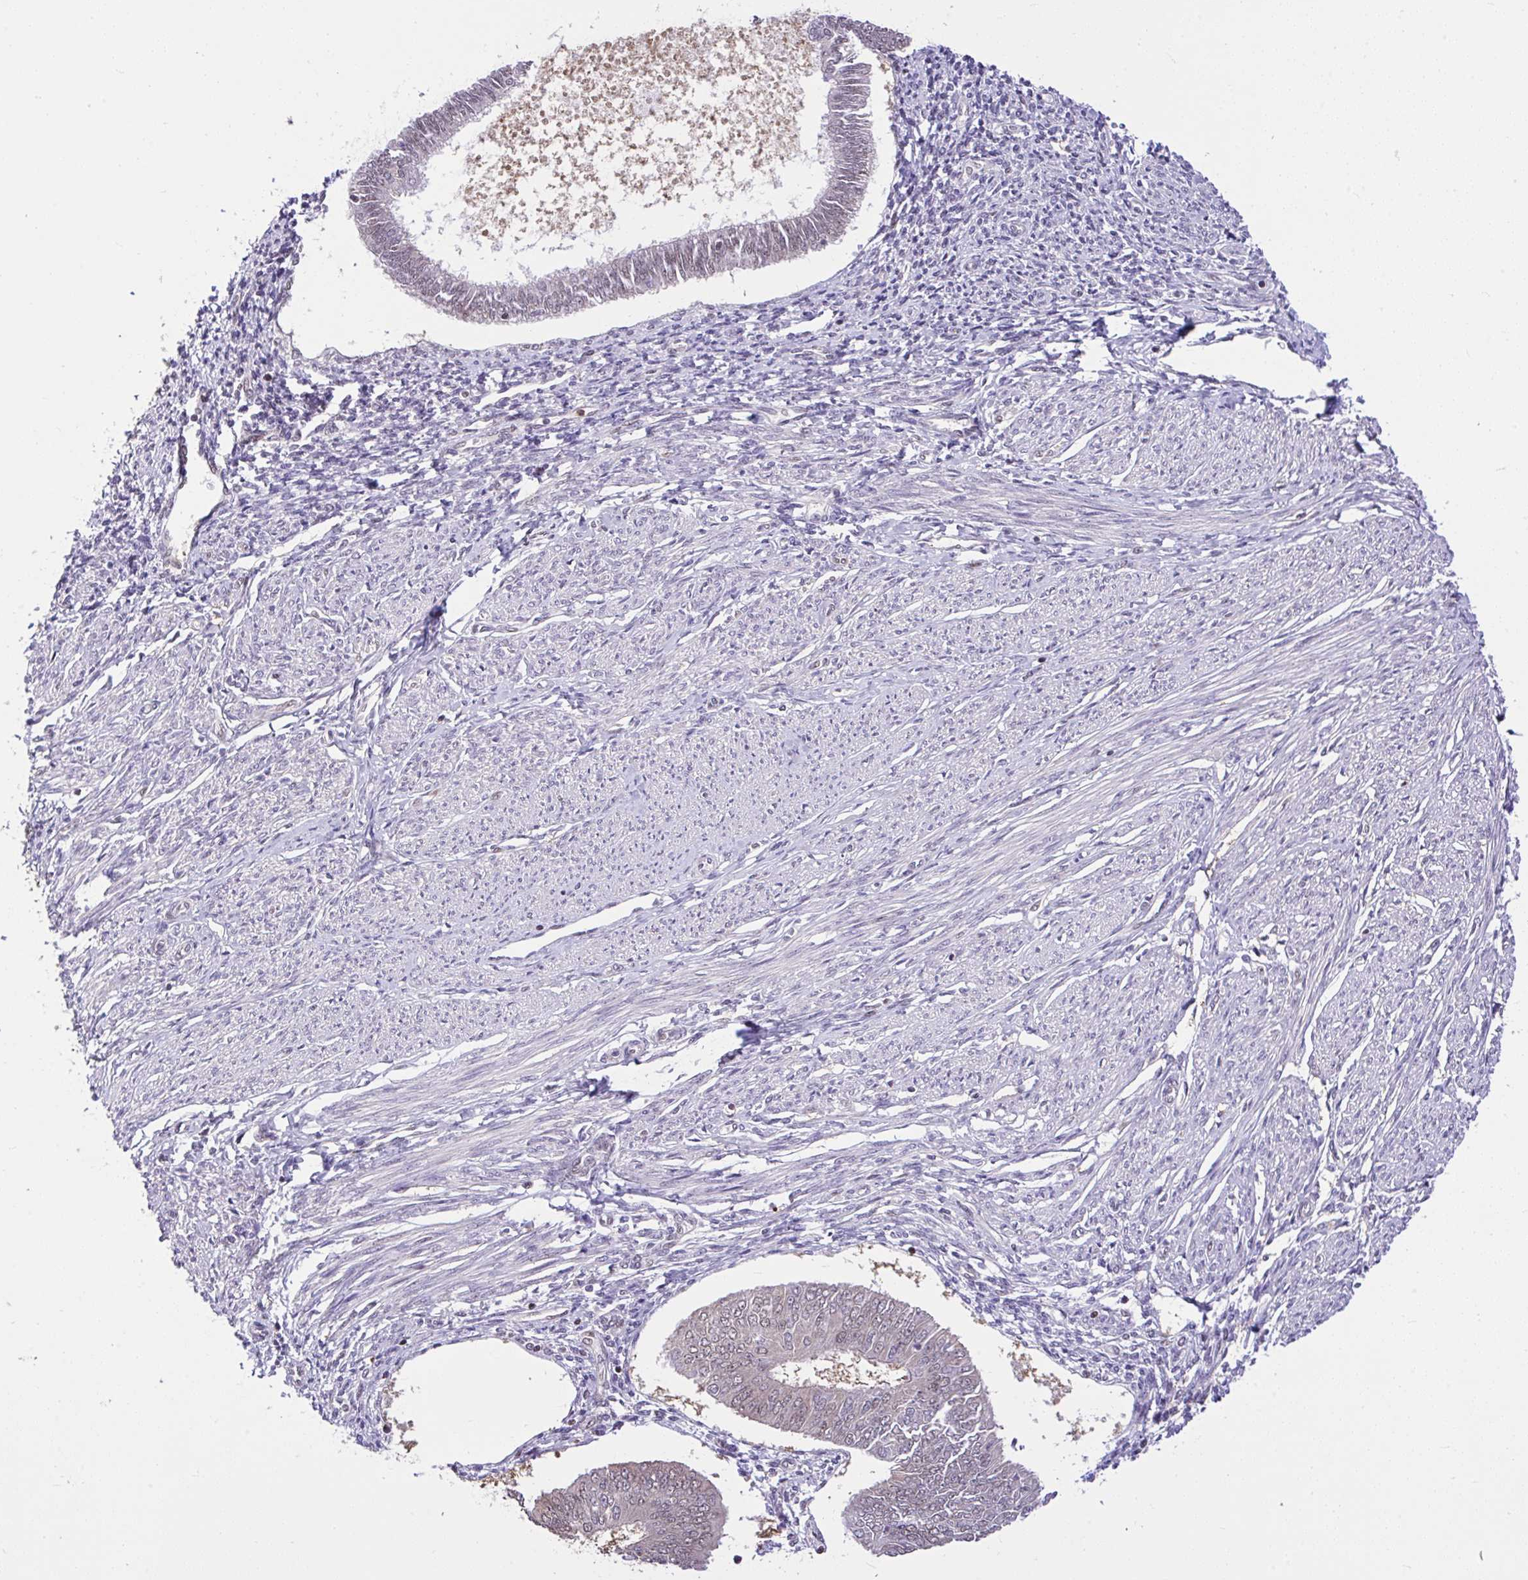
{"staining": {"intensity": "weak", "quantity": "<25%", "location": "nuclear"}, "tissue": "endometrial cancer", "cell_type": "Tumor cells", "image_type": "cancer", "snomed": [{"axis": "morphology", "description": "Adenocarcinoma, NOS"}, {"axis": "topography", "description": "Endometrium"}], "caption": "Human endometrial adenocarcinoma stained for a protein using immunohistochemistry shows no expression in tumor cells.", "gene": "GLIS3", "patient": {"sex": "female", "age": 58}}